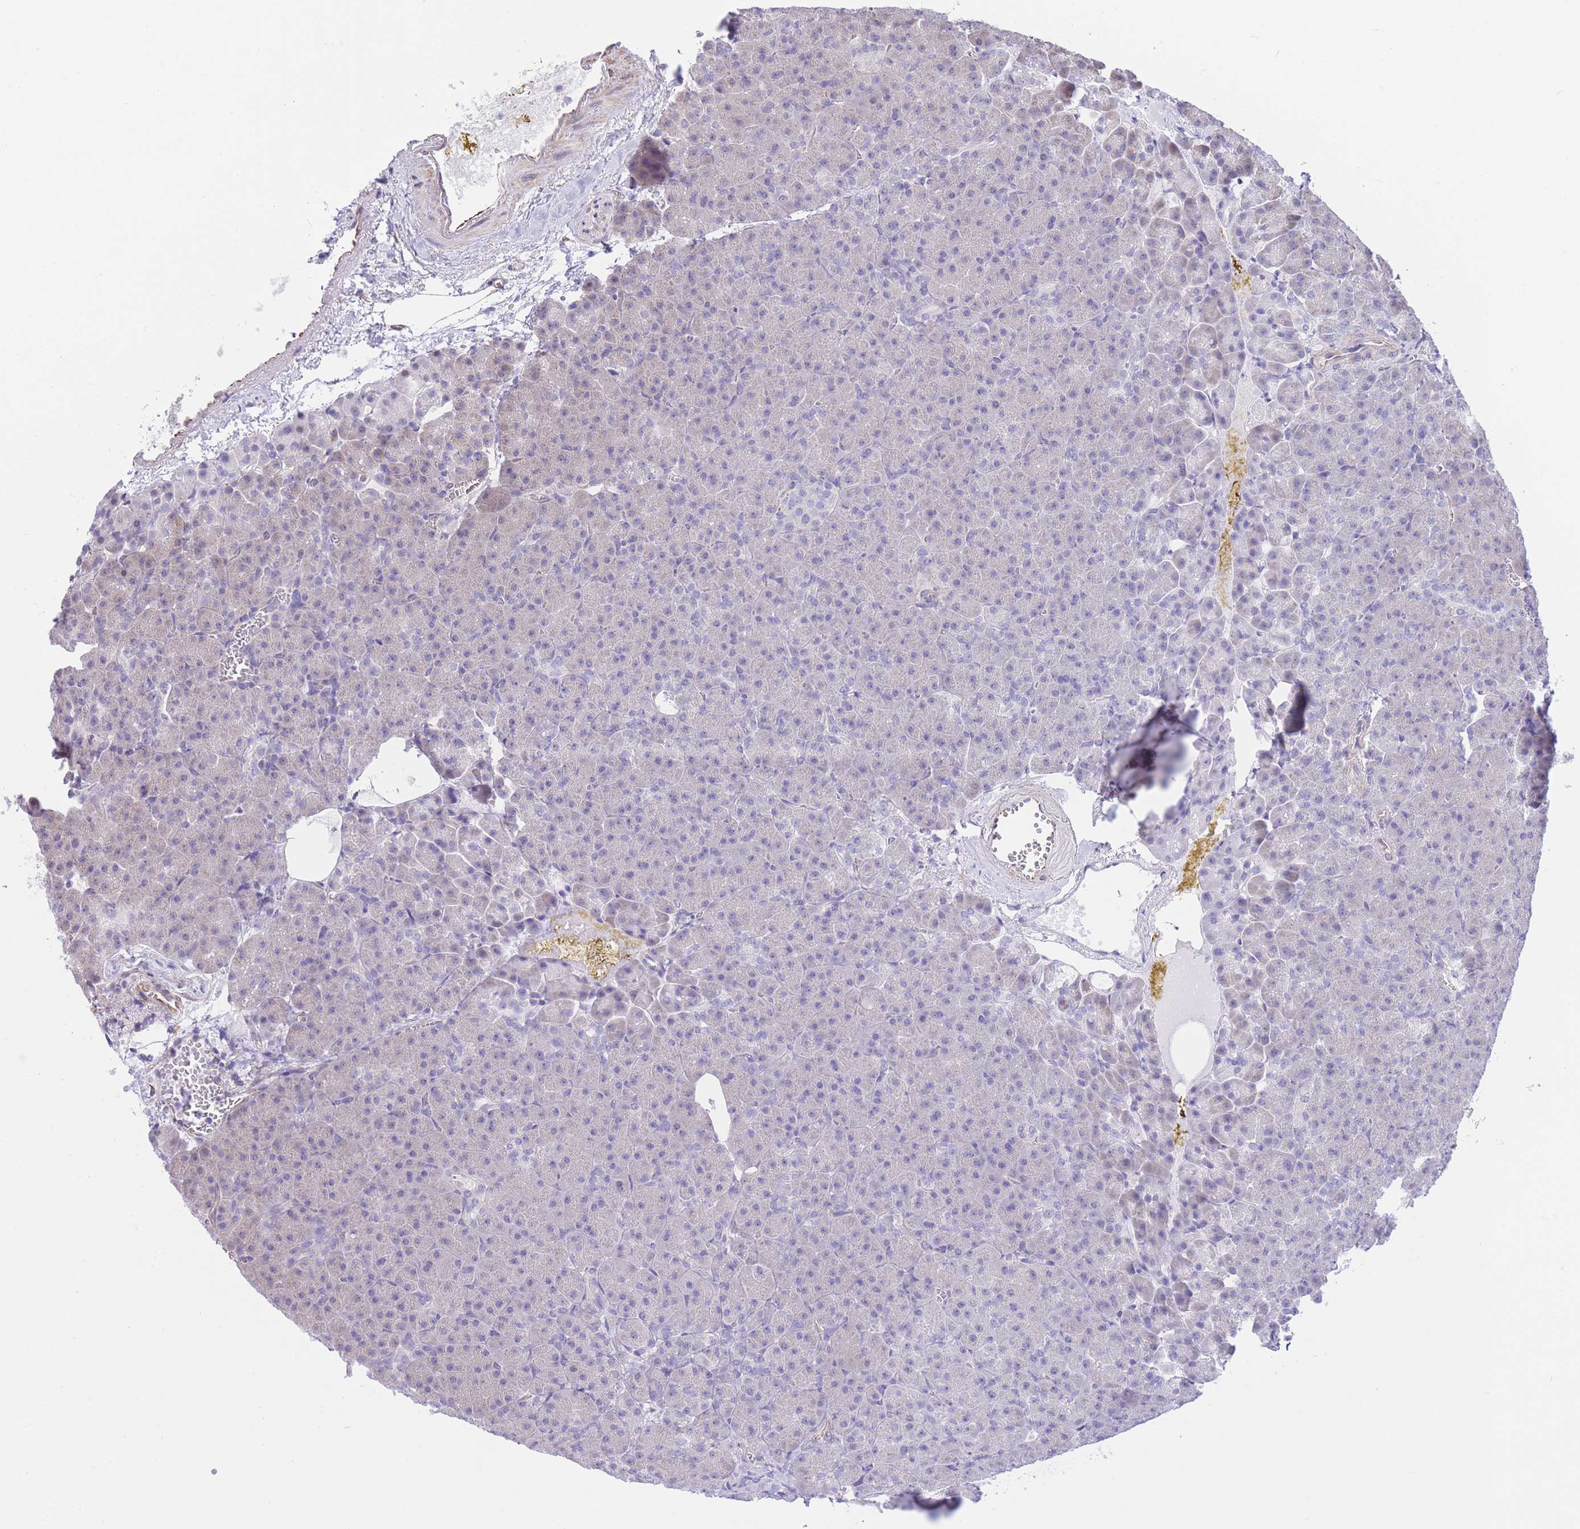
{"staining": {"intensity": "negative", "quantity": "none", "location": "none"}, "tissue": "pancreas", "cell_type": "Exocrine glandular cells", "image_type": "normal", "snomed": [{"axis": "morphology", "description": "Normal tissue, NOS"}, {"axis": "topography", "description": "Pancreas"}], "caption": "This is an immunohistochemistry image of benign human pancreas. There is no staining in exocrine glandular cells.", "gene": "PSG11", "patient": {"sex": "female", "age": 74}}